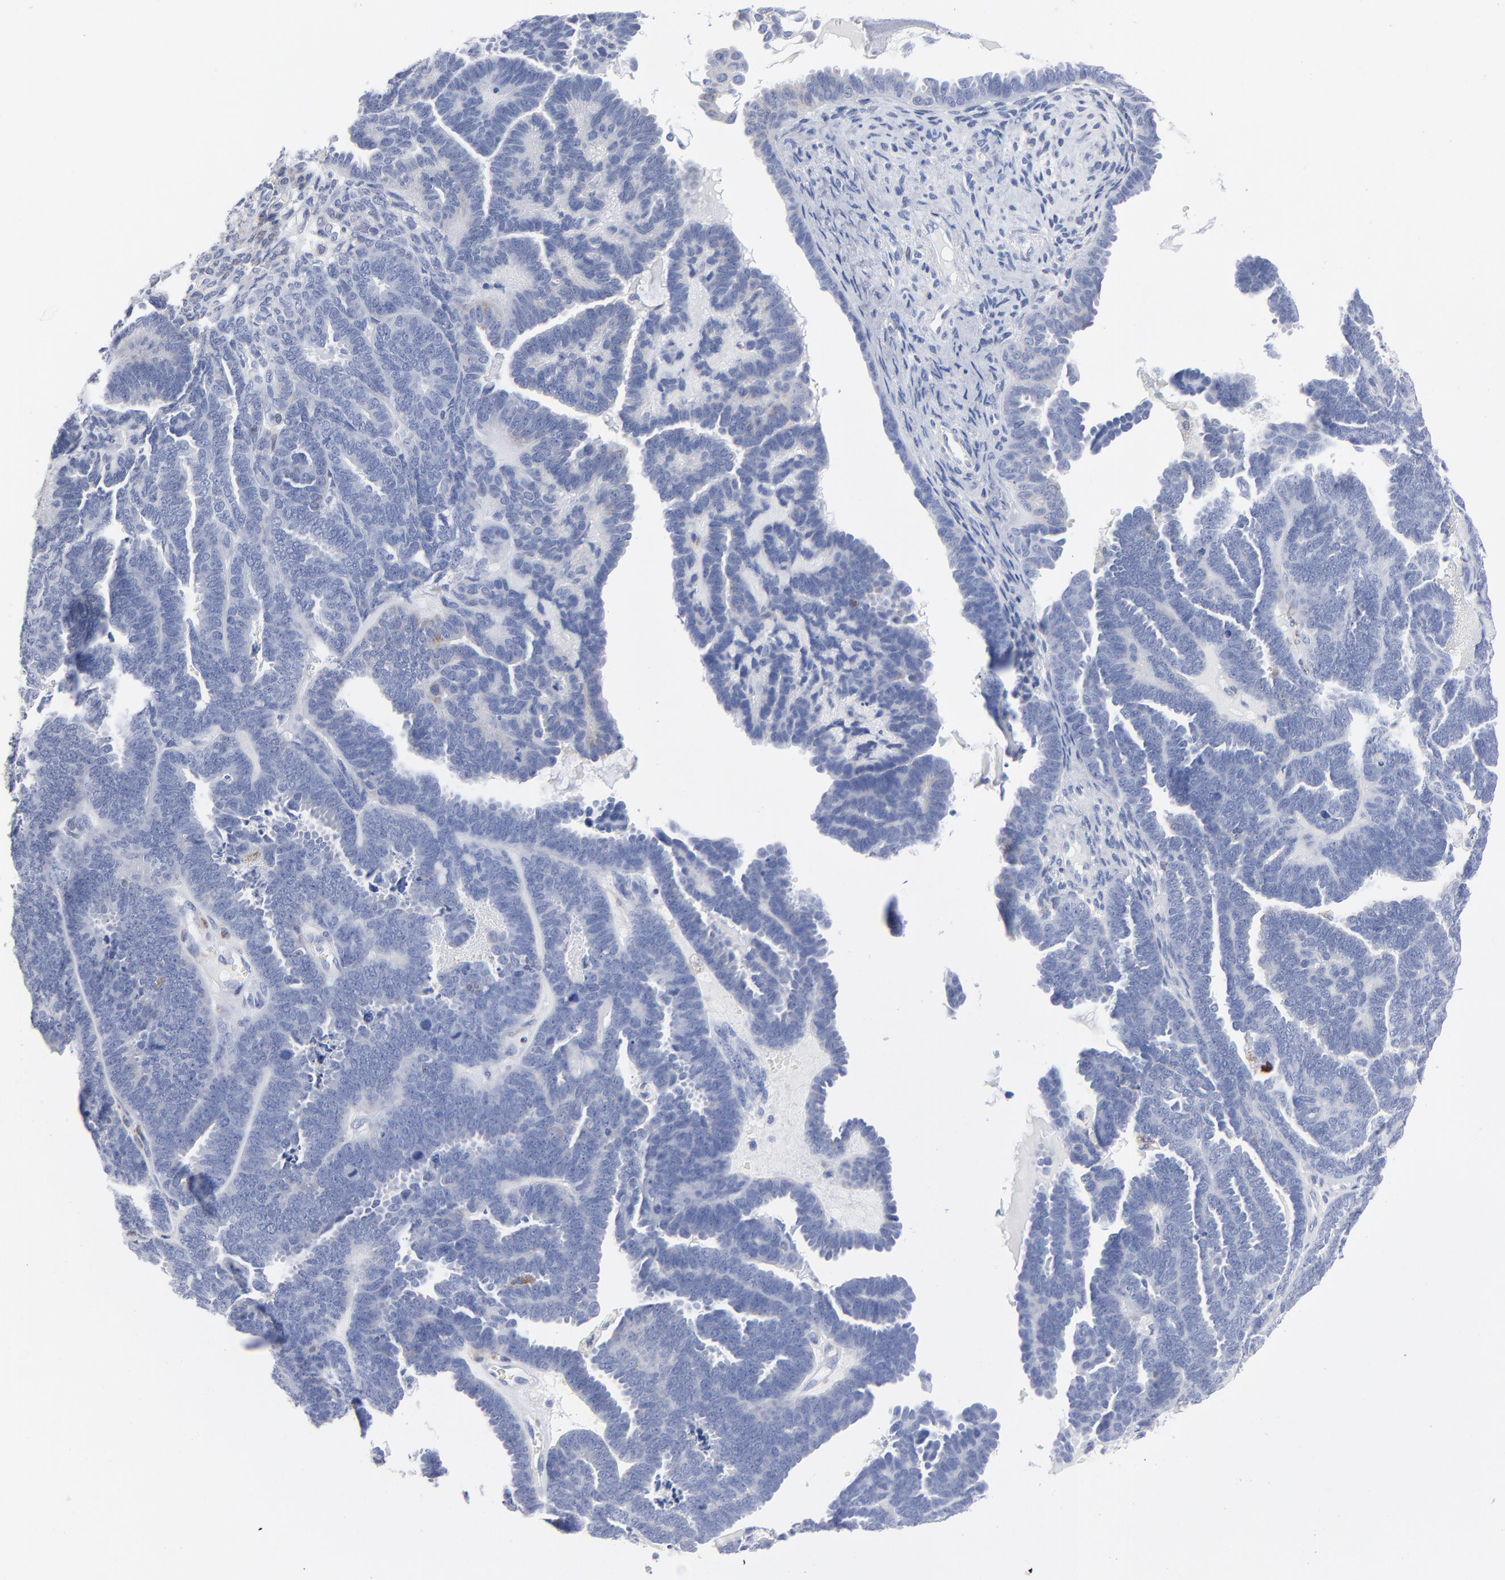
{"staining": {"intensity": "negative", "quantity": "none", "location": "none"}, "tissue": "endometrial cancer", "cell_type": "Tumor cells", "image_type": "cancer", "snomed": [{"axis": "morphology", "description": "Neoplasm, malignant, NOS"}, {"axis": "topography", "description": "Endometrium"}], "caption": "Immunohistochemistry histopathology image of human endometrial cancer (malignant neoplasm) stained for a protein (brown), which displays no positivity in tumor cells.", "gene": "CHCHD10", "patient": {"sex": "female", "age": 74}}